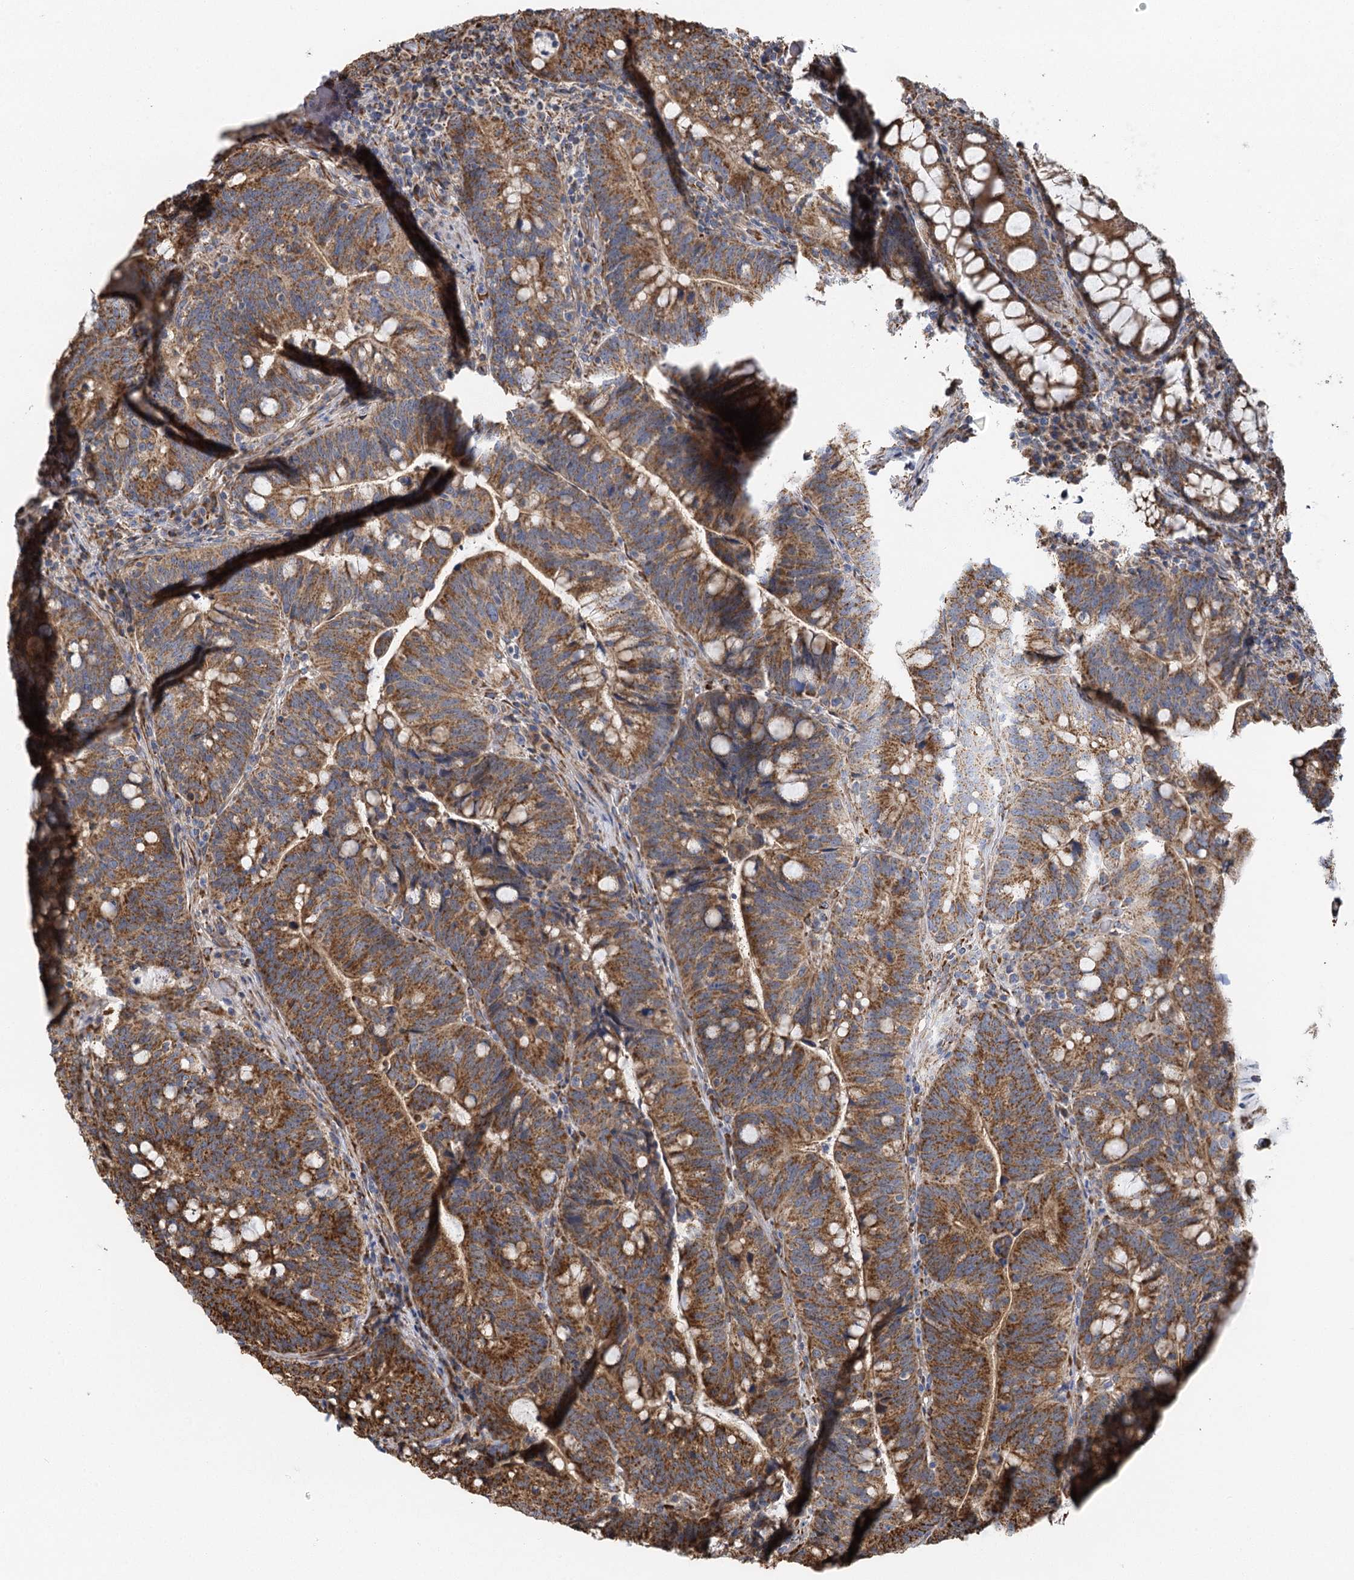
{"staining": {"intensity": "moderate", "quantity": ">75%", "location": "cytoplasmic/membranous"}, "tissue": "colorectal cancer", "cell_type": "Tumor cells", "image_type": "cancer", "snomed": [{"axis": "morphology", "description": "Normal tissue, NOS"}, {"axis": "morphology", "description": "Adenocarcinoma, NOS"}, {"axis": "topography", "description": "Colon"}], "caption": "A medium amount of moderate cytoplasmic/membranous expression is present in about >75% of tumor cells in adenocarcinoma (colorectal) tissue. (IHC, brightfield microscopy, high magnification).", "gene": "IL11RA", "patient": {"sex": "female", "age": 66}}